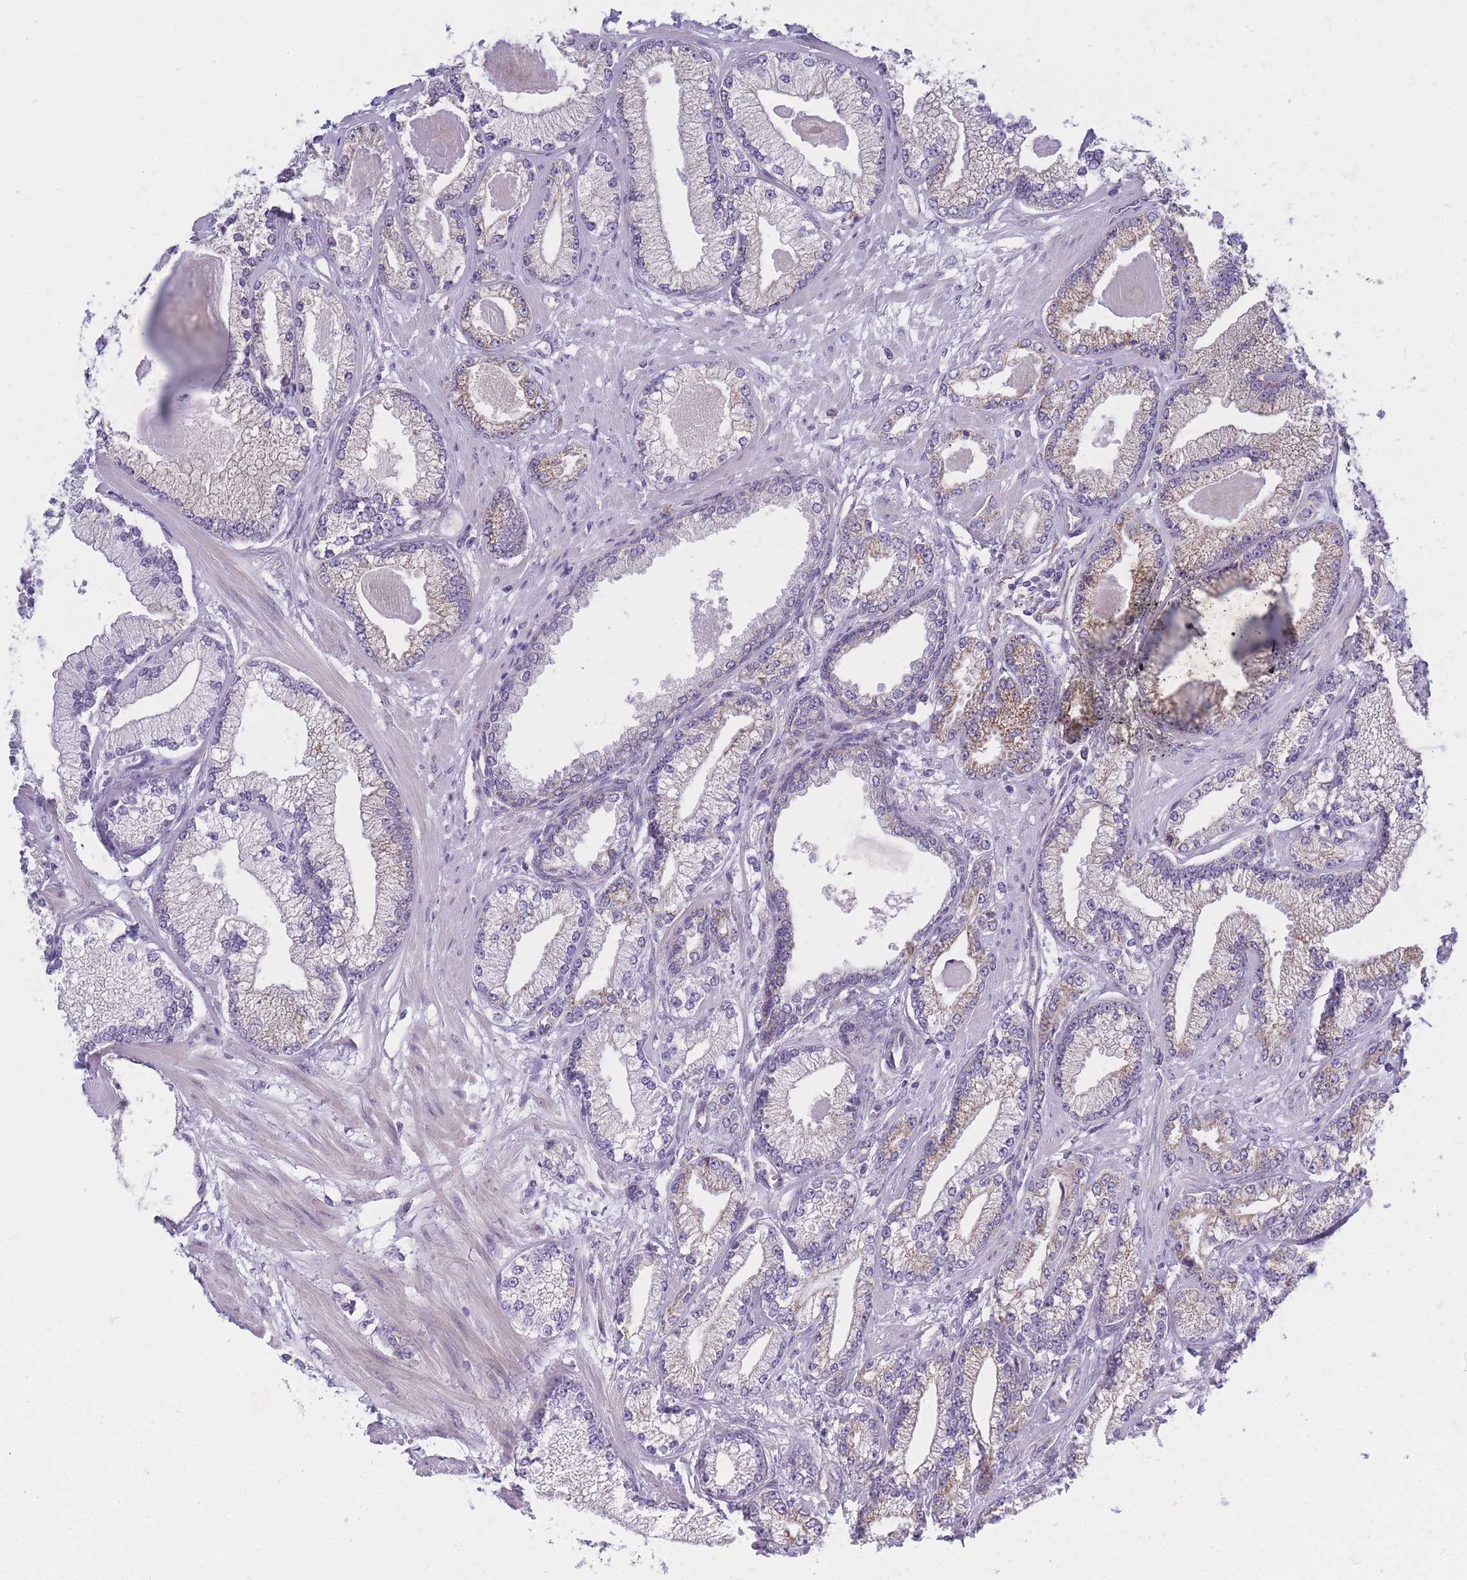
{"staining": {"intensity": "weak", "quantity": "<25%", "location": "cytoplasmic/membranous"}, "tissue": "prostate cancer", "cell_type": "Tumor cells", "image_type": "cancer", "snomed": [{"axis": "morphology", "description": "Adenocarcinoma, Low grade"}, {"axis": "topography", "description": "Prostate"}], "caption": "Immunohistochemistry image of neoplastic tissue: prostate adenocarcinoma (low-grade) stained with DAB (3,3'-diaminobenzidine) displays no significant protein positivity in tumor cells.", "gene": "MRPS11", "patient": {"sex": "male", "age": 64}}